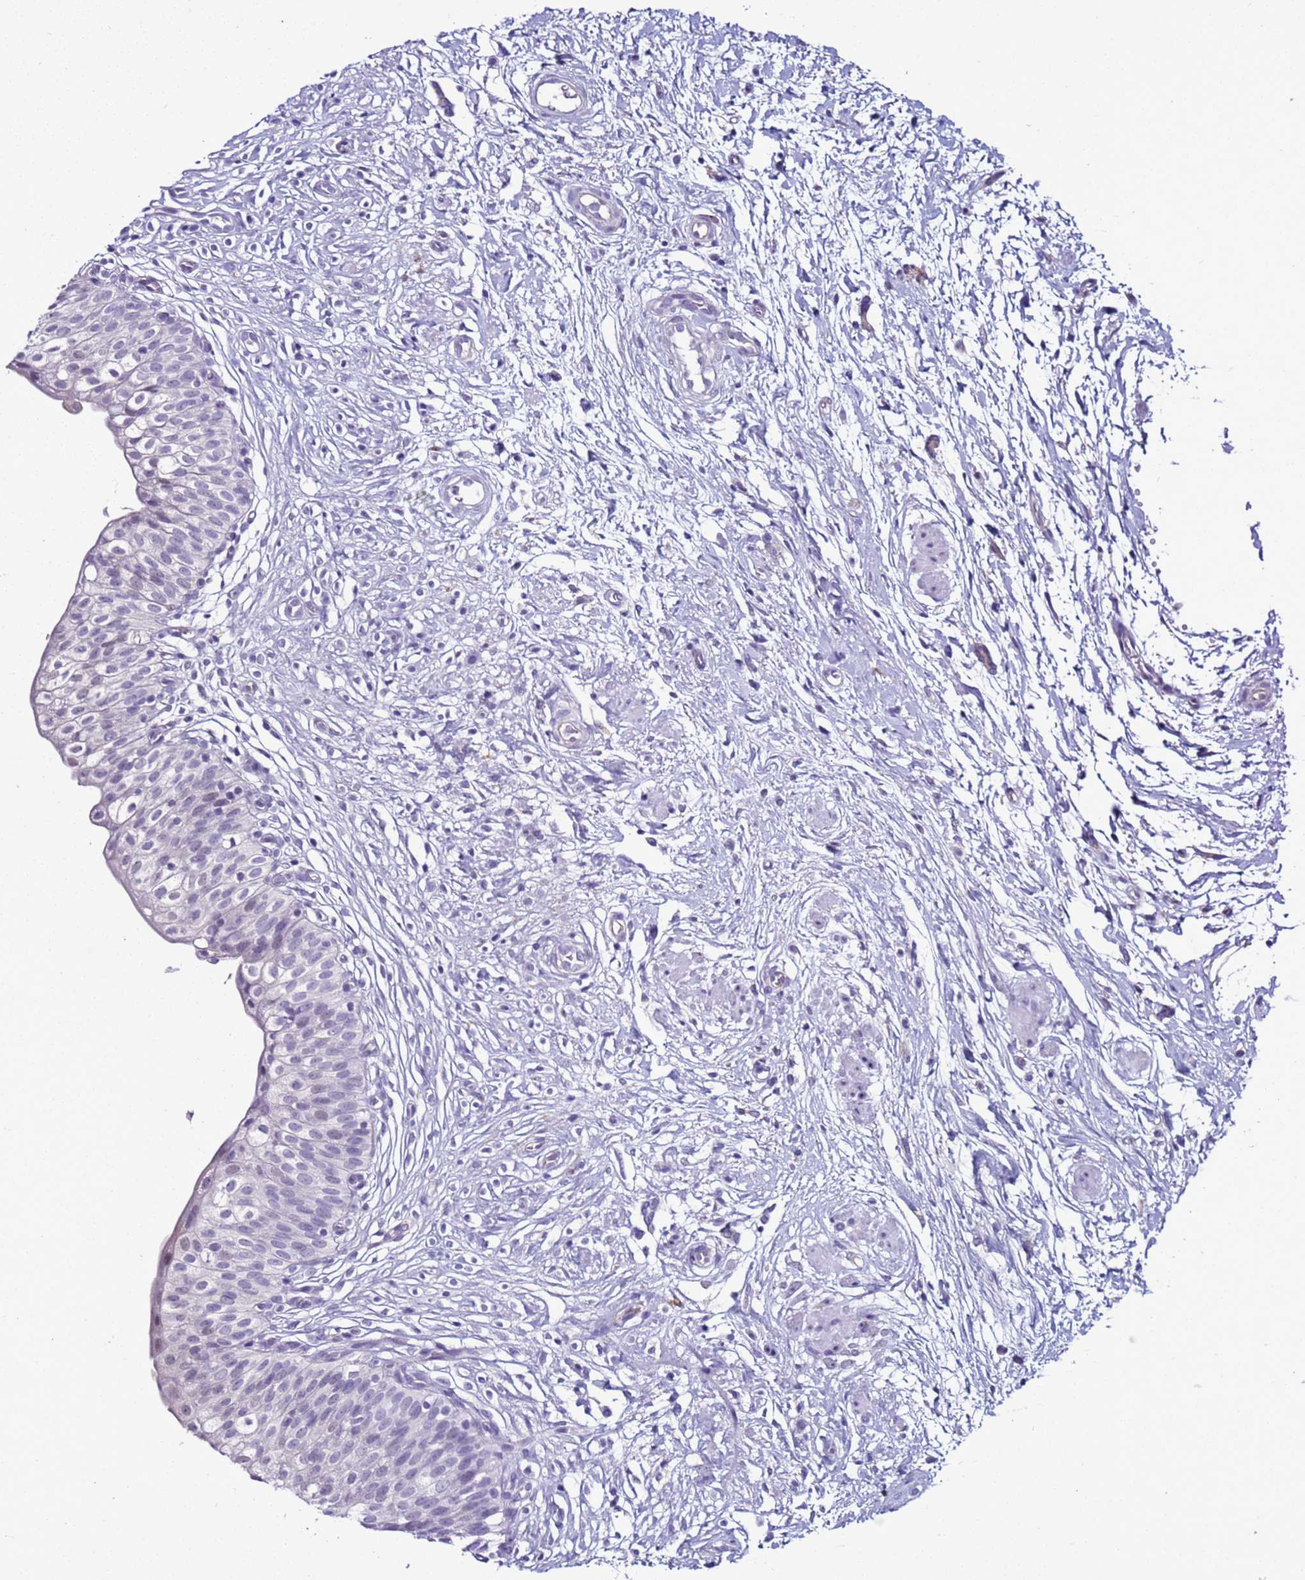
{"staining": {"intensity": "weak", "quantity": "<25%", "location": "cytoplasmic/membranous,nuclear"}, "tissue": "urinary bladder", "cell_type": "Urothelial cells", "image_type": "normal", "snomed": [{"axis": "morphology", "description": "Normal tissue, NOS"}, {"axis": "topography", "description": "Urinary bladder"}], "caption": "Micrograph shows no significant protein expression in urothelial cells of unremarkable urinary bladder.", "gene": "LRRC10B", "patient": {"sex": "male", "age": 55}}